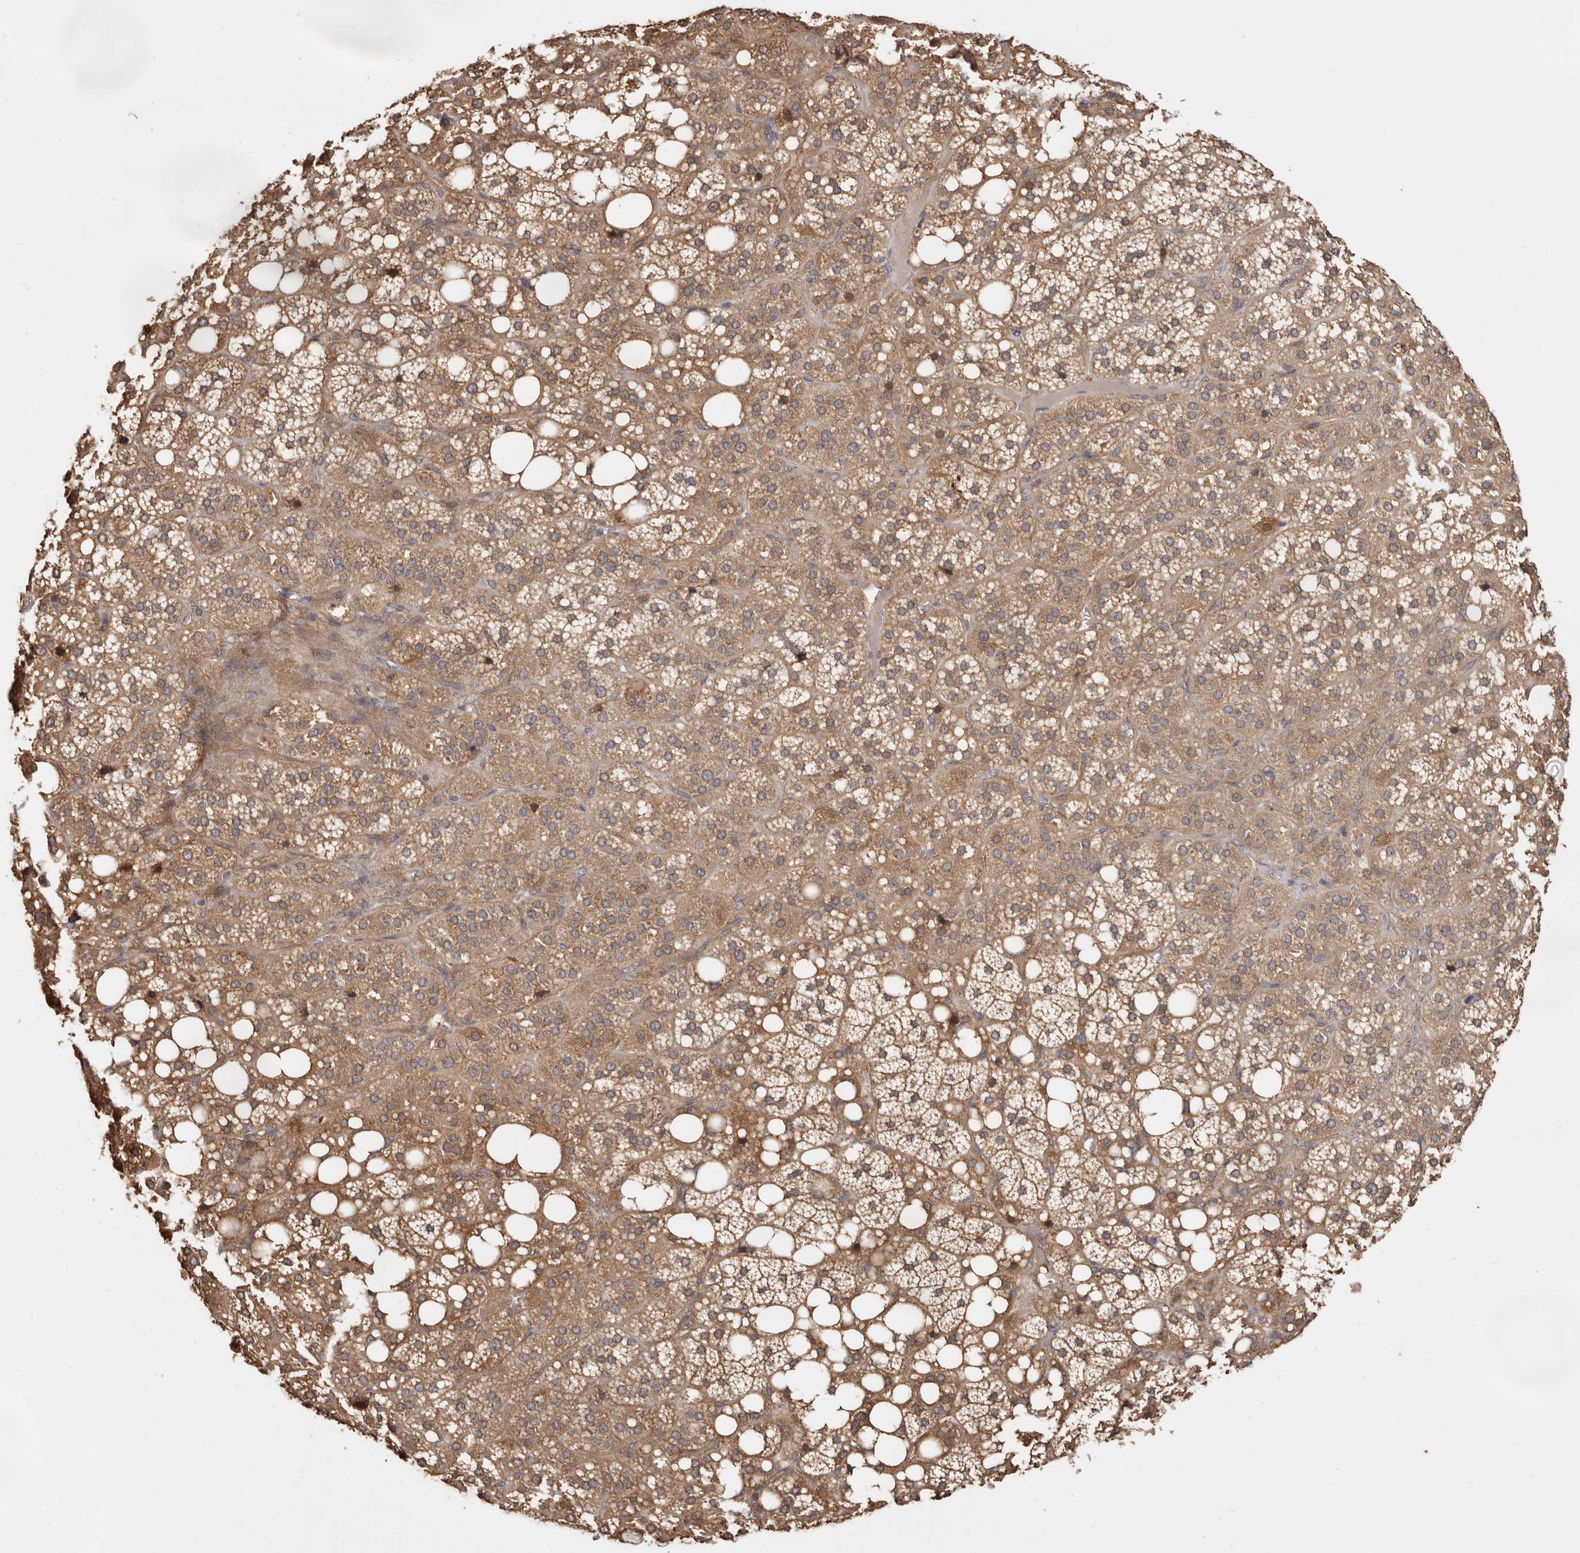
{"staining": {"intensity": "moderate", "quantity": ">75%", "location": "cytoplasmic/membranous"}, "tissue": "adrenal gland", "cell_type": "Glandular cells", "image_type": "normal", "snomed": [{"axis": "morphology", "description": "Normal tissue, NOS"}, {"axis": "topography", "description": "Adrenal gland"}], "caption": "Moderate cytoplasmic/membranous staining for a protein is present in approximately >75% of glandular cells of unremarkable adrenal gland using IHC.", "gene": "COQ8B", "patient": {"sex": "female", "age": 59}}